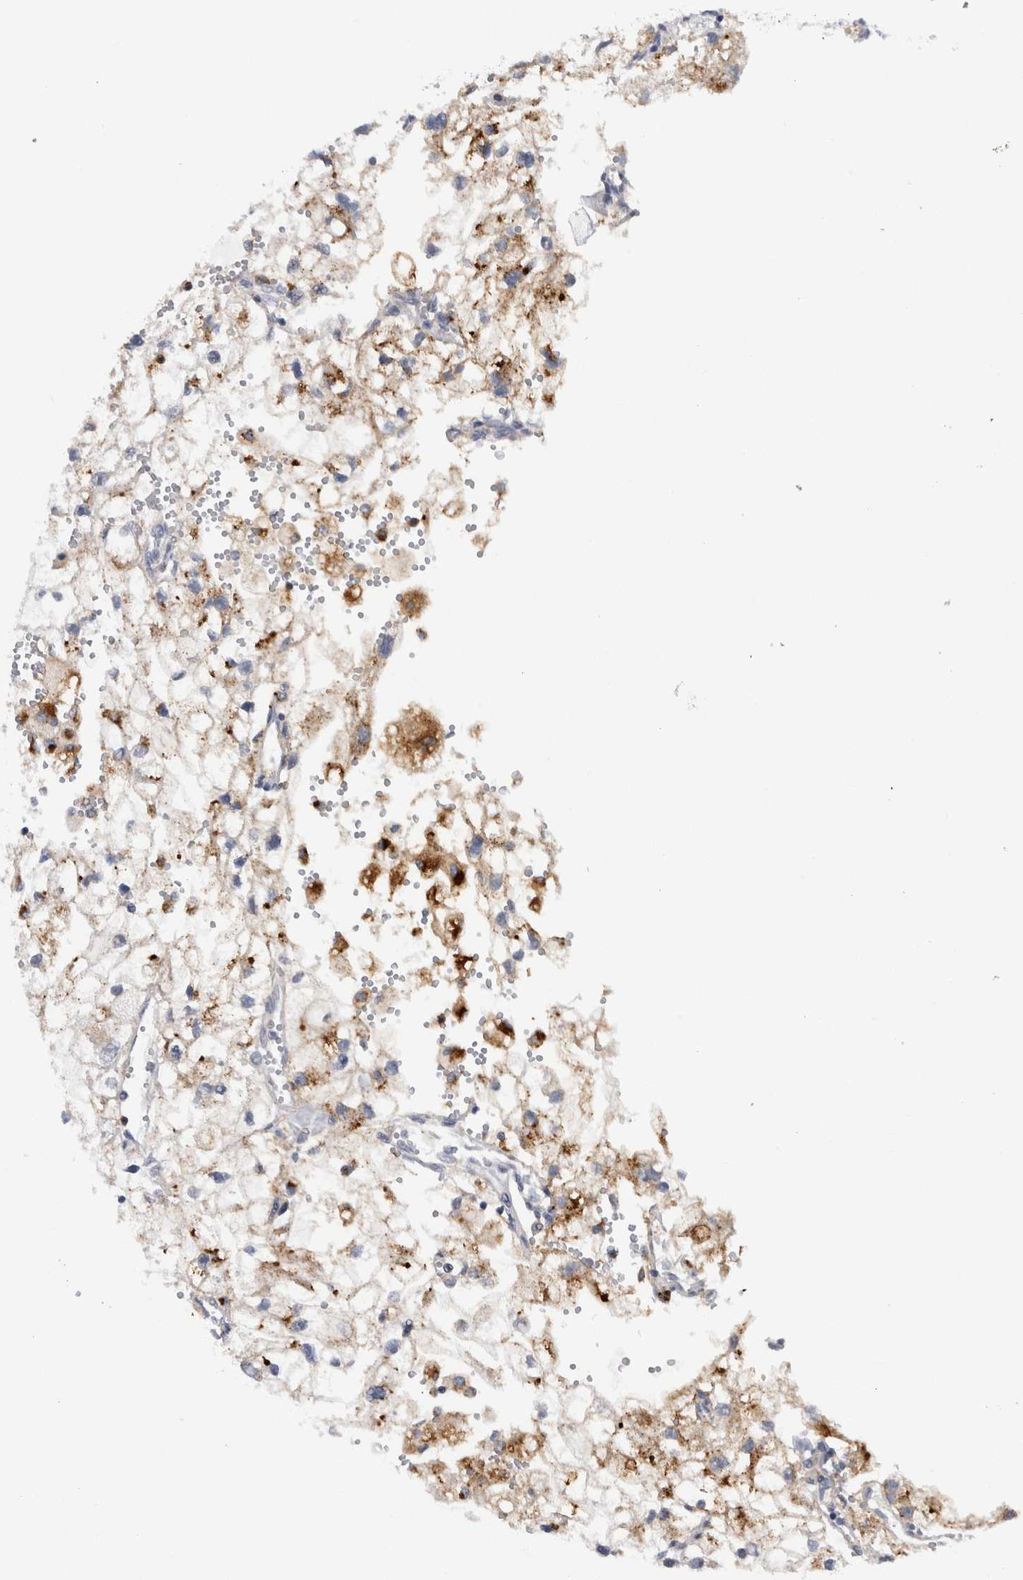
{"staining": {"intensity": "weak", "quantity": ">75%", "location": "cytoplasmic/membranous"}, "tissue": "renal cancer", "cell_type": "Tumor cells", "image_type": "cancer", "snomed": [{"axis": "morphology", "description": "Adenocarcinoma, NOS"}, {"axis": "topography", "description": "Kidney"}], "caption": "DAB immunohistochemical staining of adenocarcinoma (renal) reveals weak cytoplasmic/membranous protein staining in approximately >75% of tumor cells.", "gene": "CD63", "patient": {"sex": "female", "age": 70}}